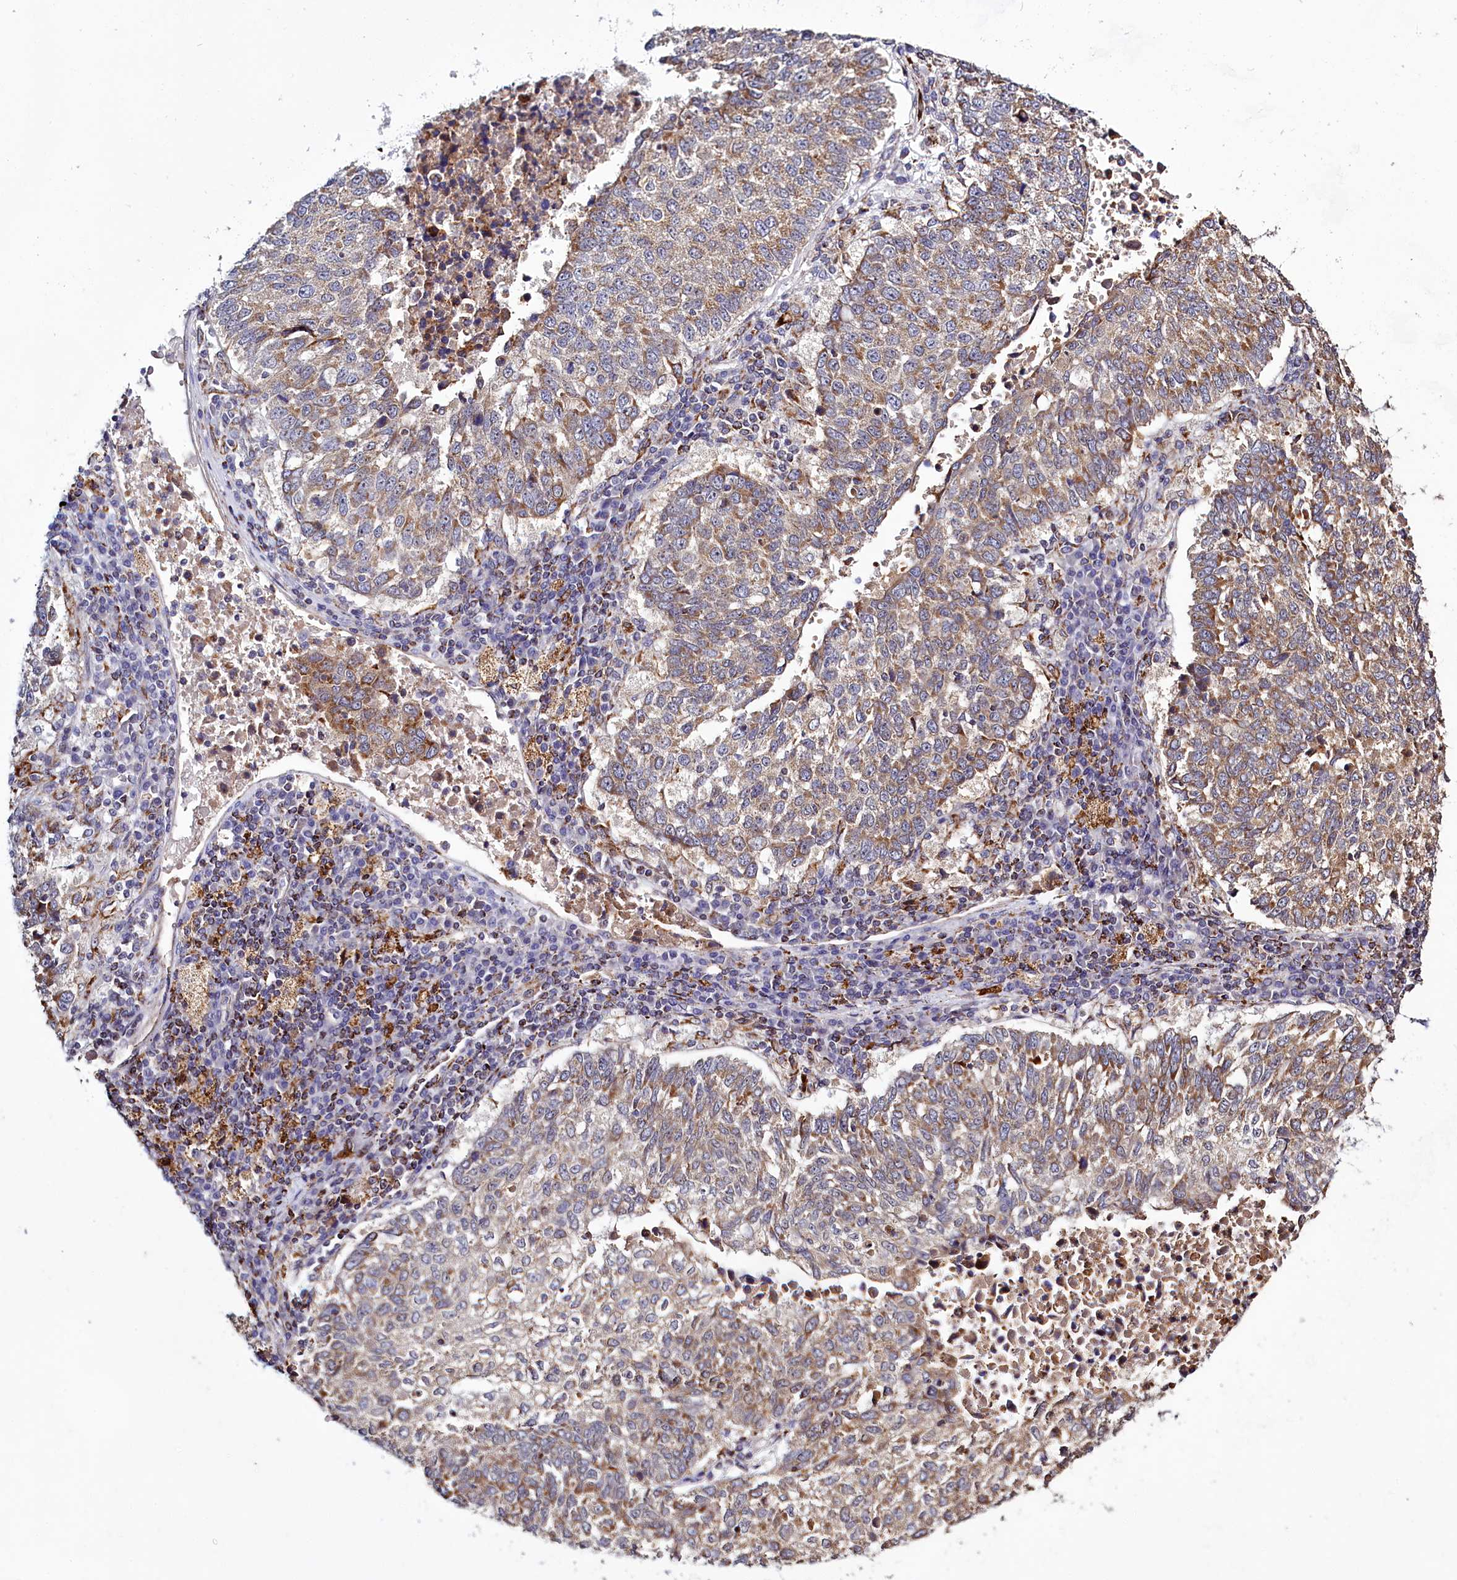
{"staining": {"intensity": "moderate", "quantity": "25%-75%", "location": "cytoplasmic/membranous"}, "tissue": "lung cancer", "cell_type": "Tumor cells", "image_type": "cancer", "snomed": [{"axis": "morphology", "description": "Squamous cell carcinoma, NOS"}, {"axis": "topography", "description": "Lung"}], "caption": "DAB immunohistochemical staining of lung cancer demonstrates moderate cytoplasmic/membranous protein expression in about 25%-75% of tumor cells. The staining was performed using DAB, with brown indicating positive protein expression. Nuclei are stained blue with hematoxylin.", "gene": "DYNC2H1", "patient": {"sex": "male", "age": 73}}